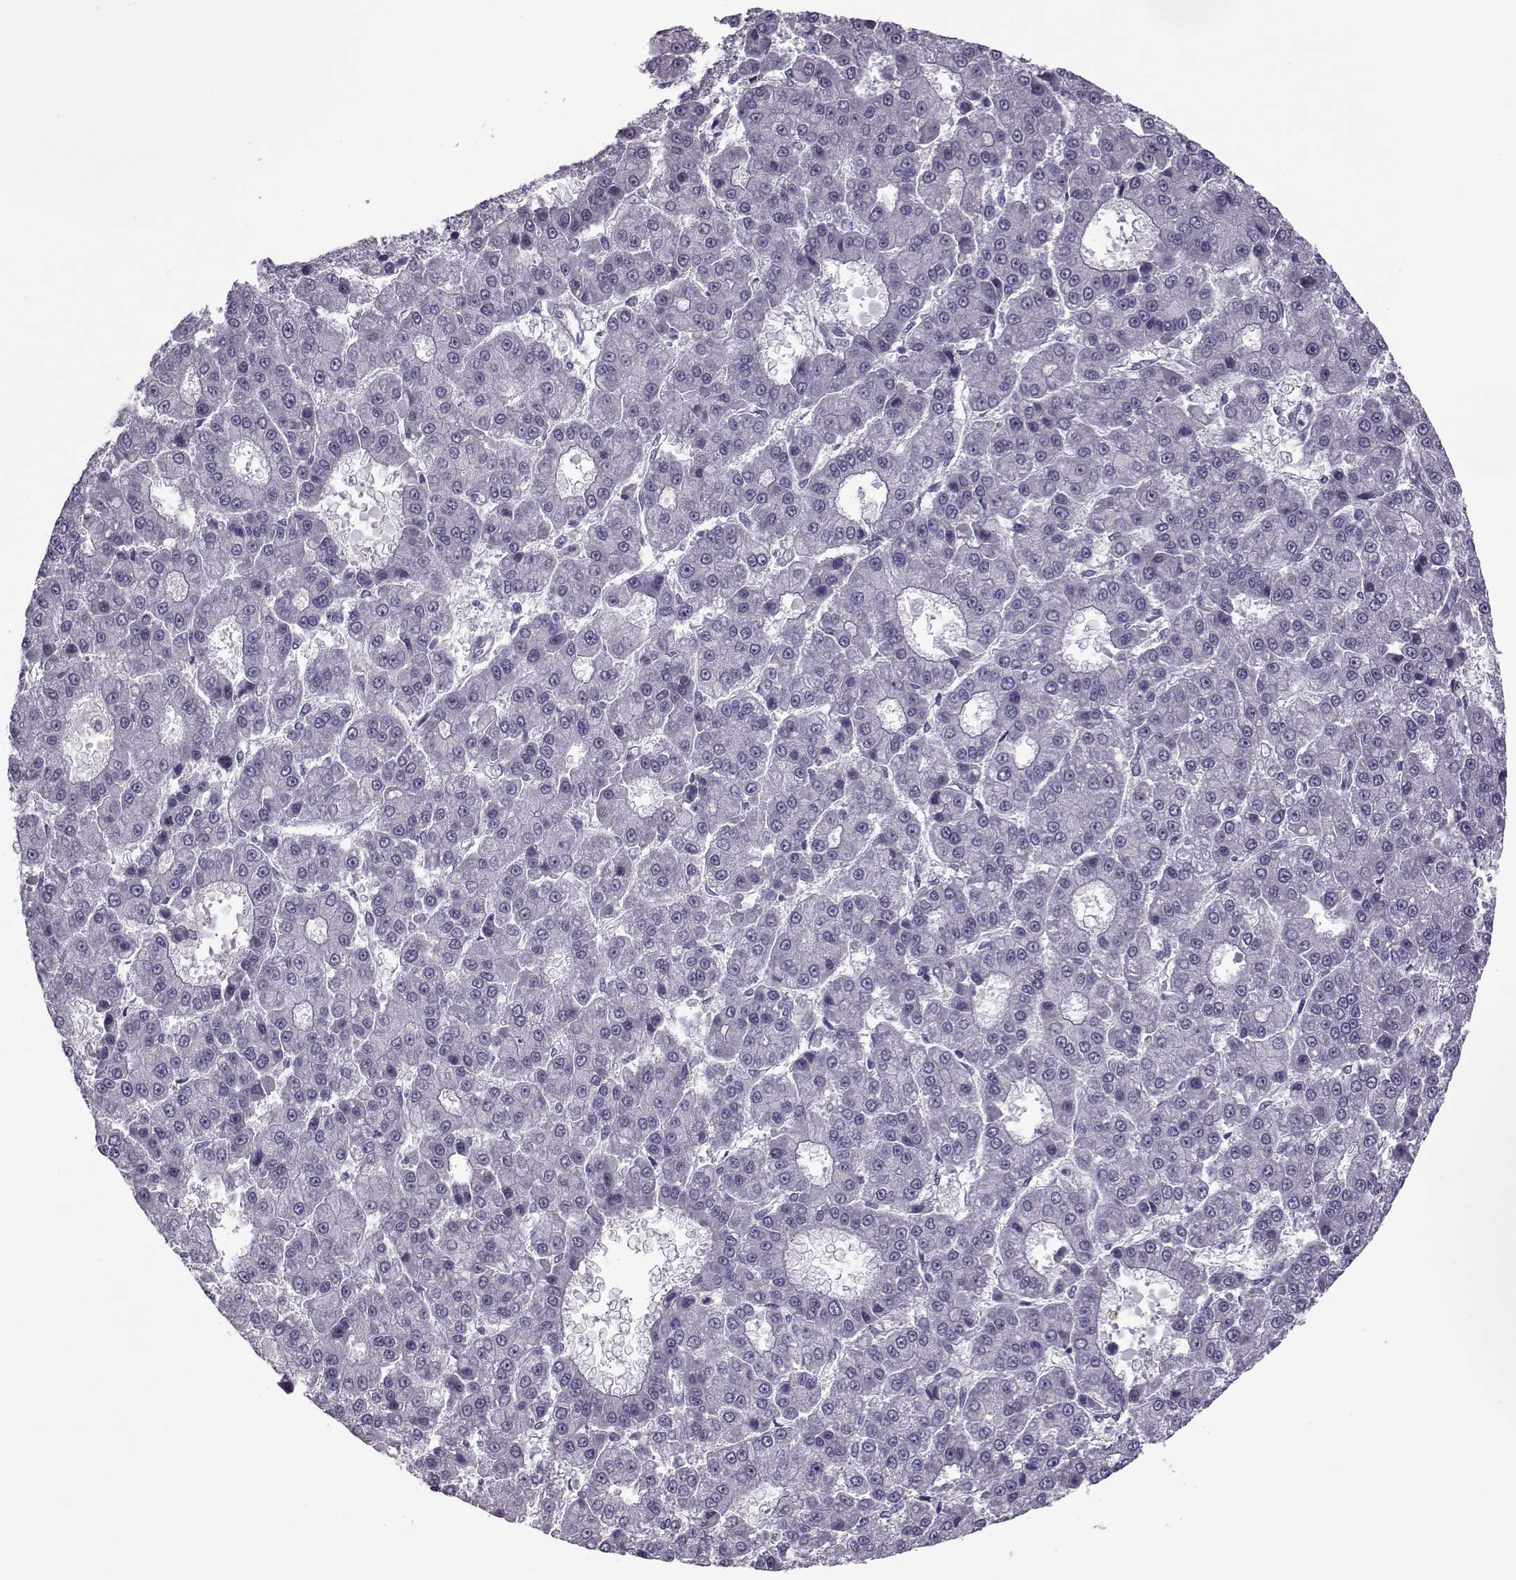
{"staining": {"intensity": "negative", "quantity": "none", "location": "none"}, "tissue": "liver cancer", "cell_type": "Tumor cells", "image_type": "cancer", "snomed": [{"axis": "morphology", "description": "Carcinoma, Hepatocellular, NOS"}, {"axis": "topography", "description": "Liver"}], "caption": "This is a image of immunohistochemistry (IHC) staining of hepatocellular carcinoma (liver), which shows no staining in tumor cells.", "gene": "ASRGL1", "patient": {"sex": "male", "age": 70}}